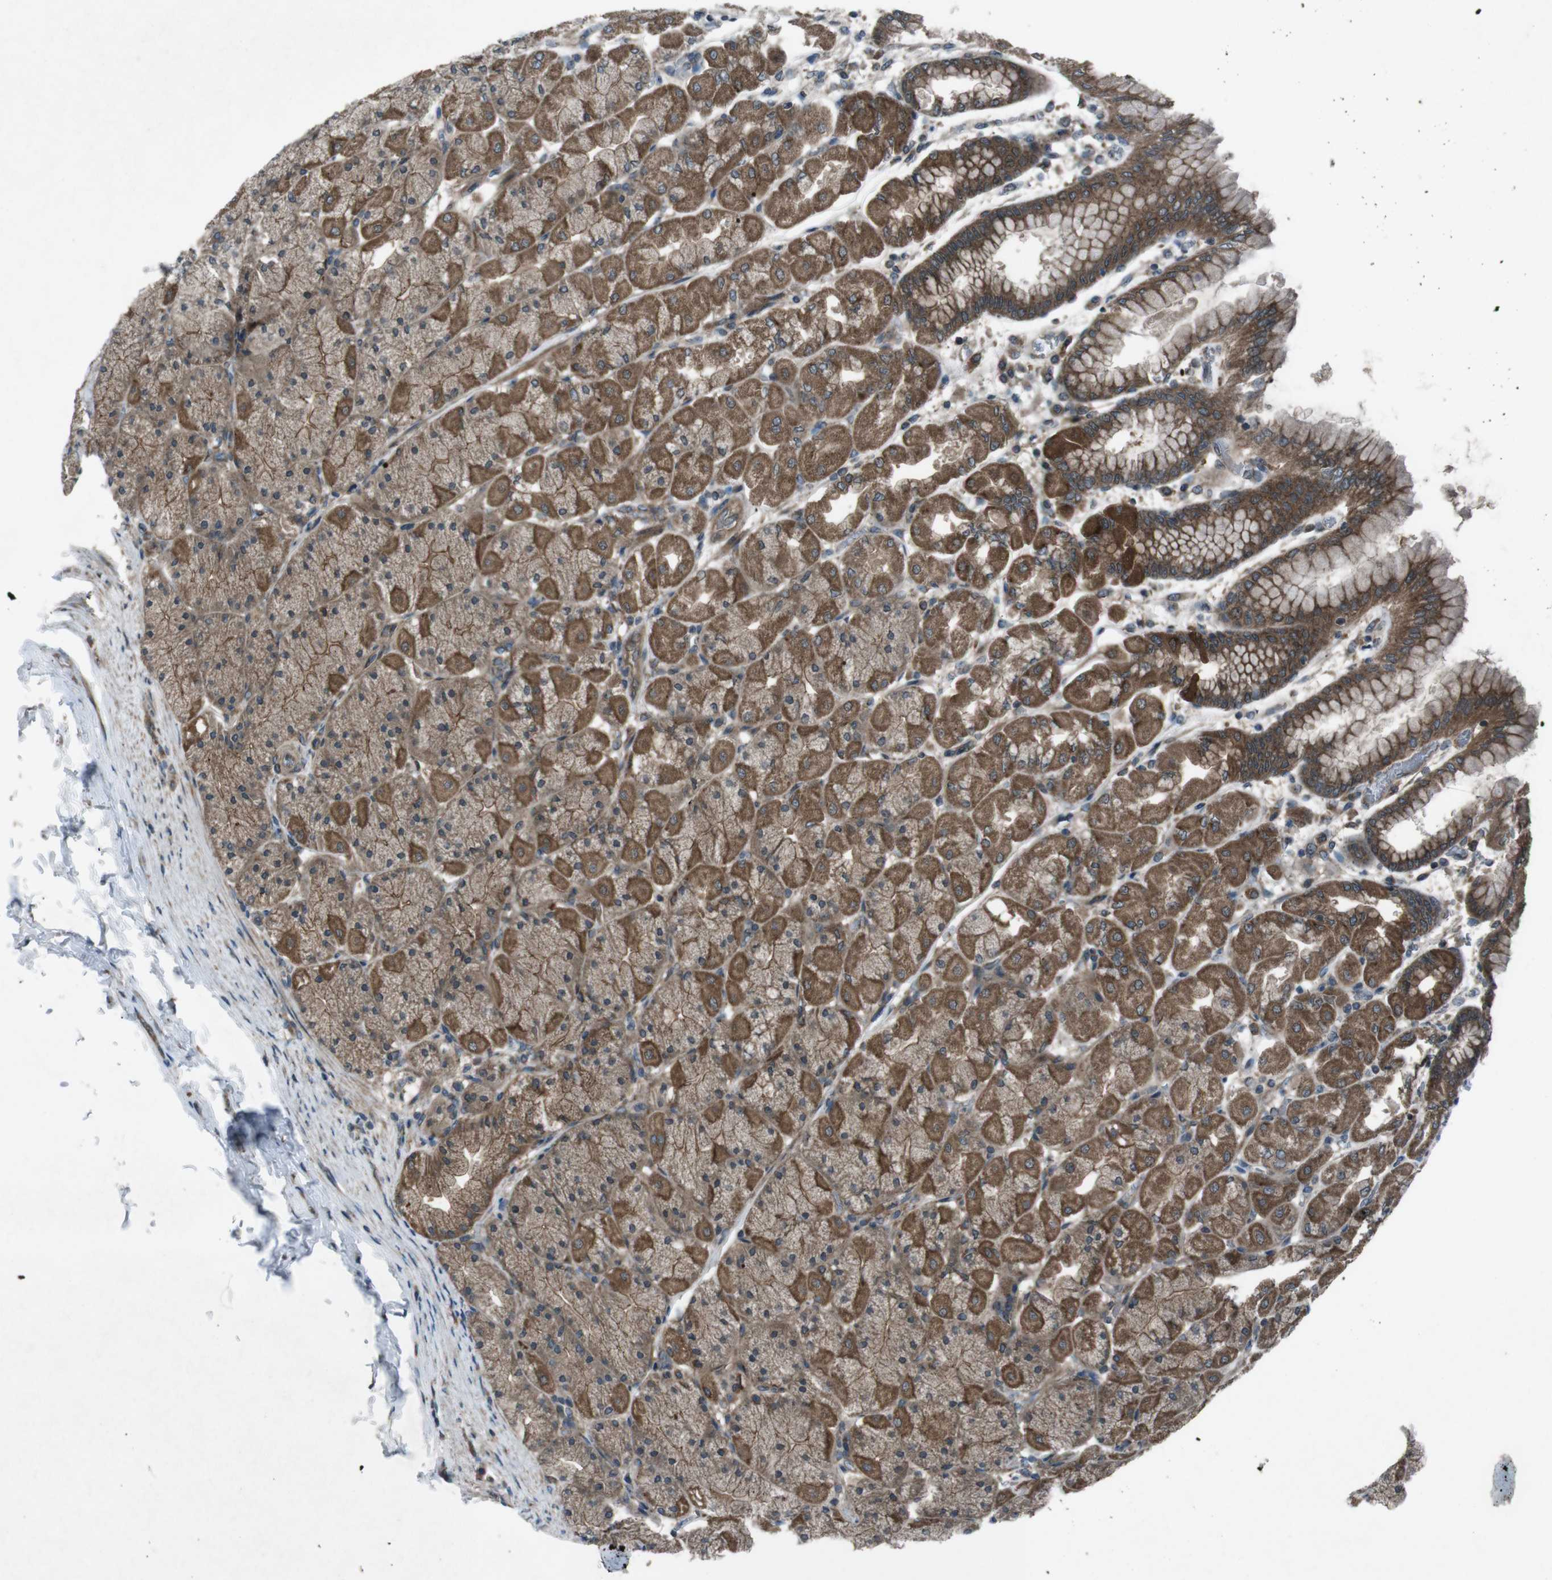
{"staining": {"intensity": "strong", "quantity": ">75%", "location": "cytoplasmic/membranous"}, "tissue": "stomach", "cell_type": "Glandular cells", "image_type": "normal", "snomed": [{"axis": "morphology", "description": "Normal tissue, NOS"}, {"axis": "topography", "description": "Stomach, upper"}], "caption": "Immunohistochemical staining of unremarkable human stomach demonstrates high levels of strong cytoplasmic/membranous expression in about >75% of glandular cells.", "gene": "SLC27A4", "patient": {"sex": "female", "age": 56}}